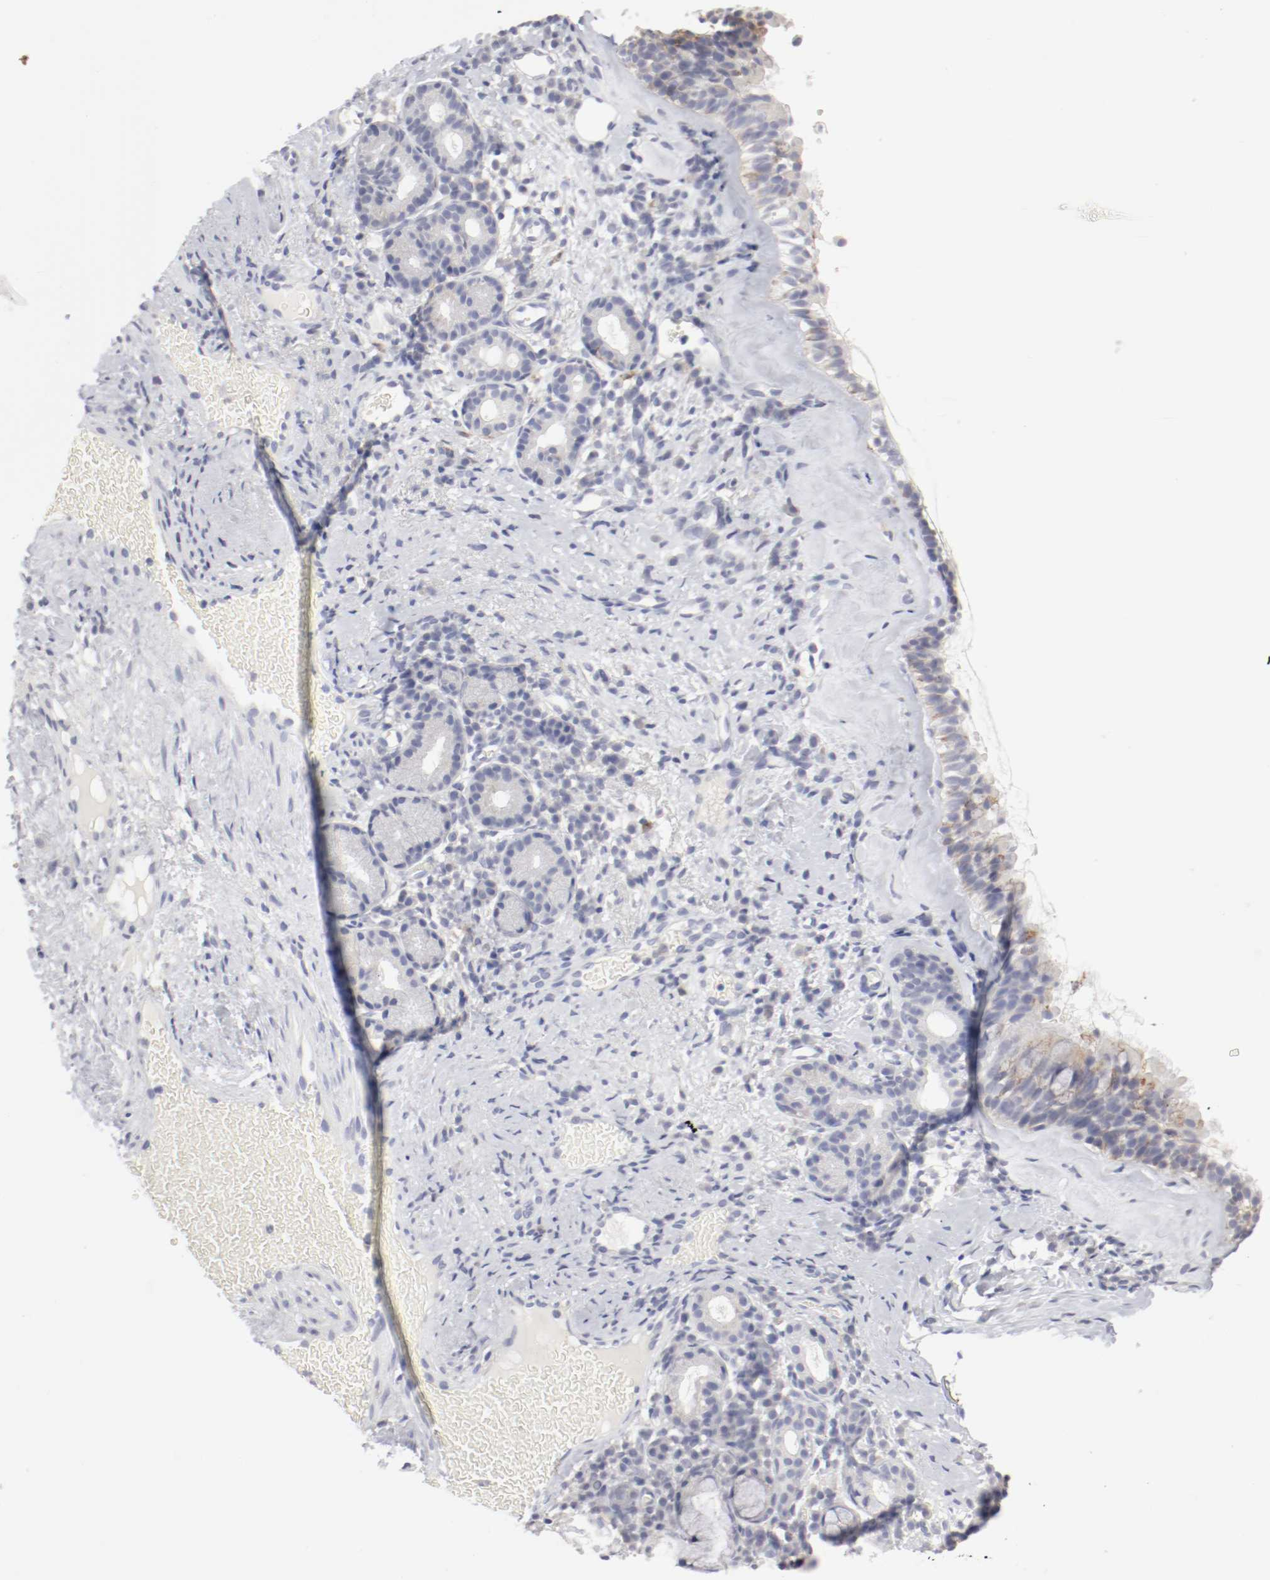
{"staining": {"intensity": "negative", "quantity": "none", "location": "none"}, "tissue": "nasopharynx", "cell_type": "Respiratory epithelial cells", "image_type": "normal", "snomed": [{"axis": "morphology", "description": "Normal tissue, NOS"}, {"axis": "morphology", "description": "Inflammation, NOS"}, {"axis": "topography", "description": "Nasopharynx"}], "caption": "The micrograph demonstrates no significant positivity in respiratory epithelial cells of nasopharynx.", "gene": "ITGAX", "patient": {"sex": "female", "age": 55}}